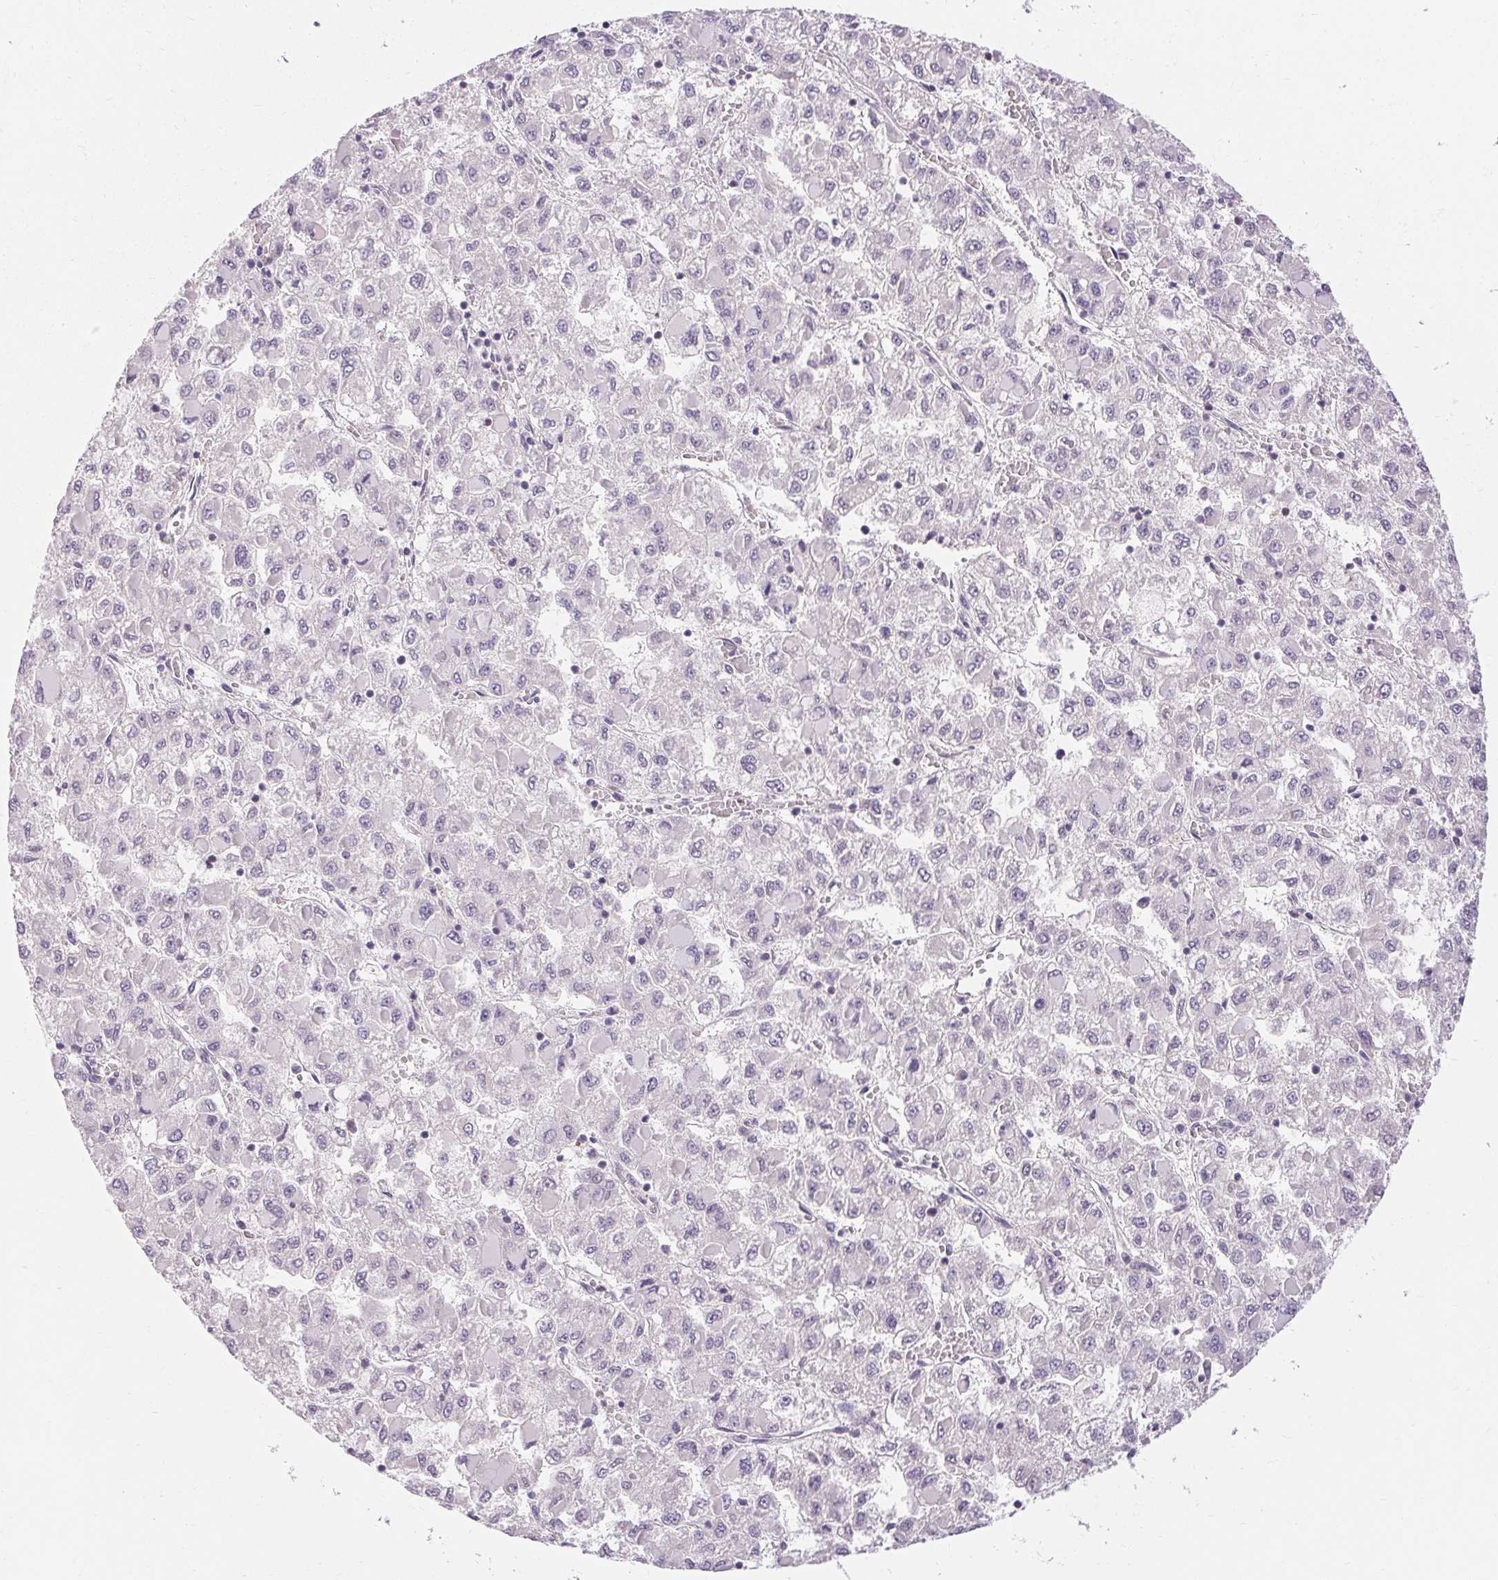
{"staining": {"intensity": "negative", "quantity": "none", "location": "none"}, "tissue": "liver cancer", "cell_type": "Tumor cells", "image_type": "cancer", "snomed": [{"axis": "morphology", "description": "Carcinoma, Hepatocellular, NOS"}, {"axis": "topography", "description": "Liver"}], "caption": "A micrograph of human liver hepatocellular carcinoma is negative for staining in tumor cells.", "gene": "TMEM52B", "patient": {"sex": "male", "age": 40}}